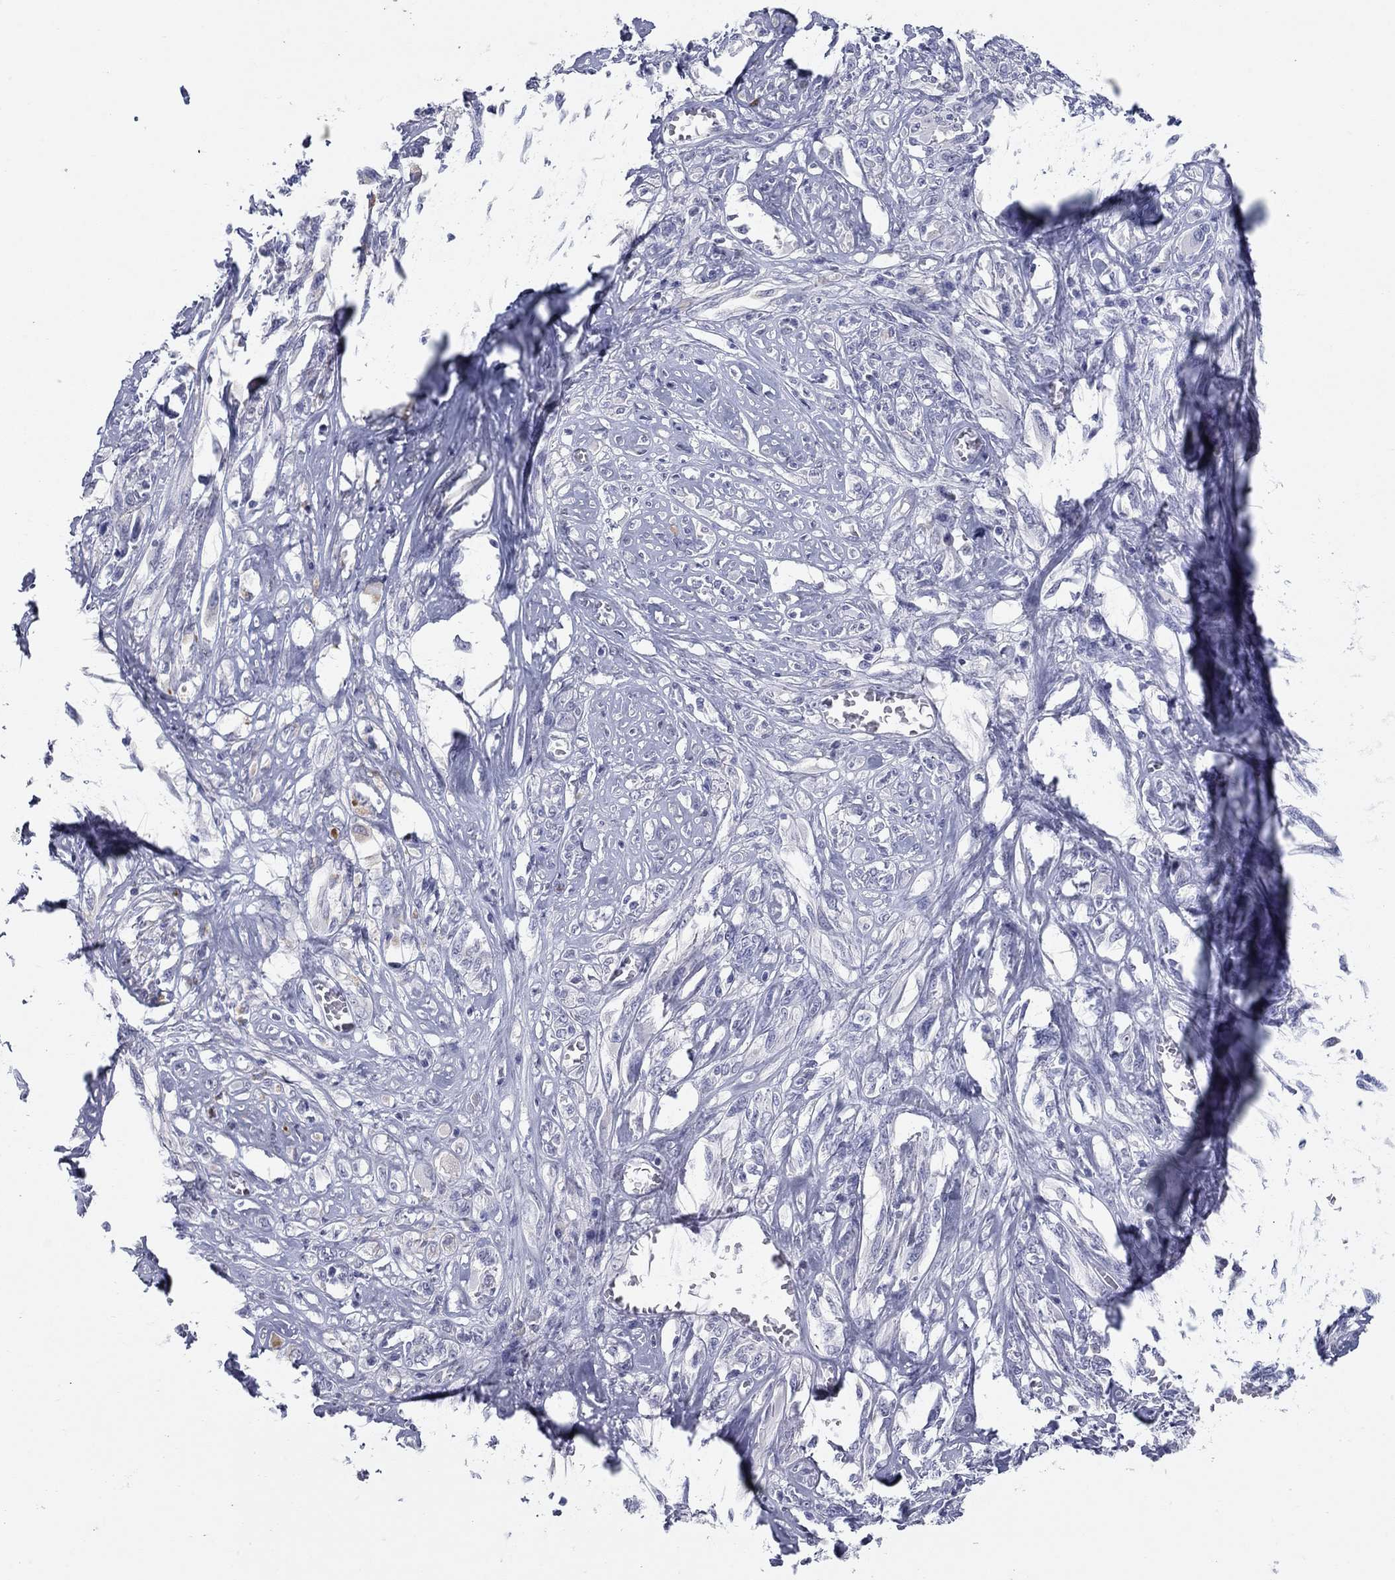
{"staining": {"intensity": "negative", "quantity": "none", "location": "none"}, "tissue": "melanoma", "cell_type": "Tumor cells", "image_type": "cancer", "snomed": [{"axis": "morphology", "description": "Malignant melanoma, NOS"}, {"axis": "topography", "description": "Skin"}], "caption": "Malignant melanoma was stained to show a protein in brown. There is no significant expression in tumor cells.", "gene": "KRT75", "patient": {"sex": "female", "age": 91}}